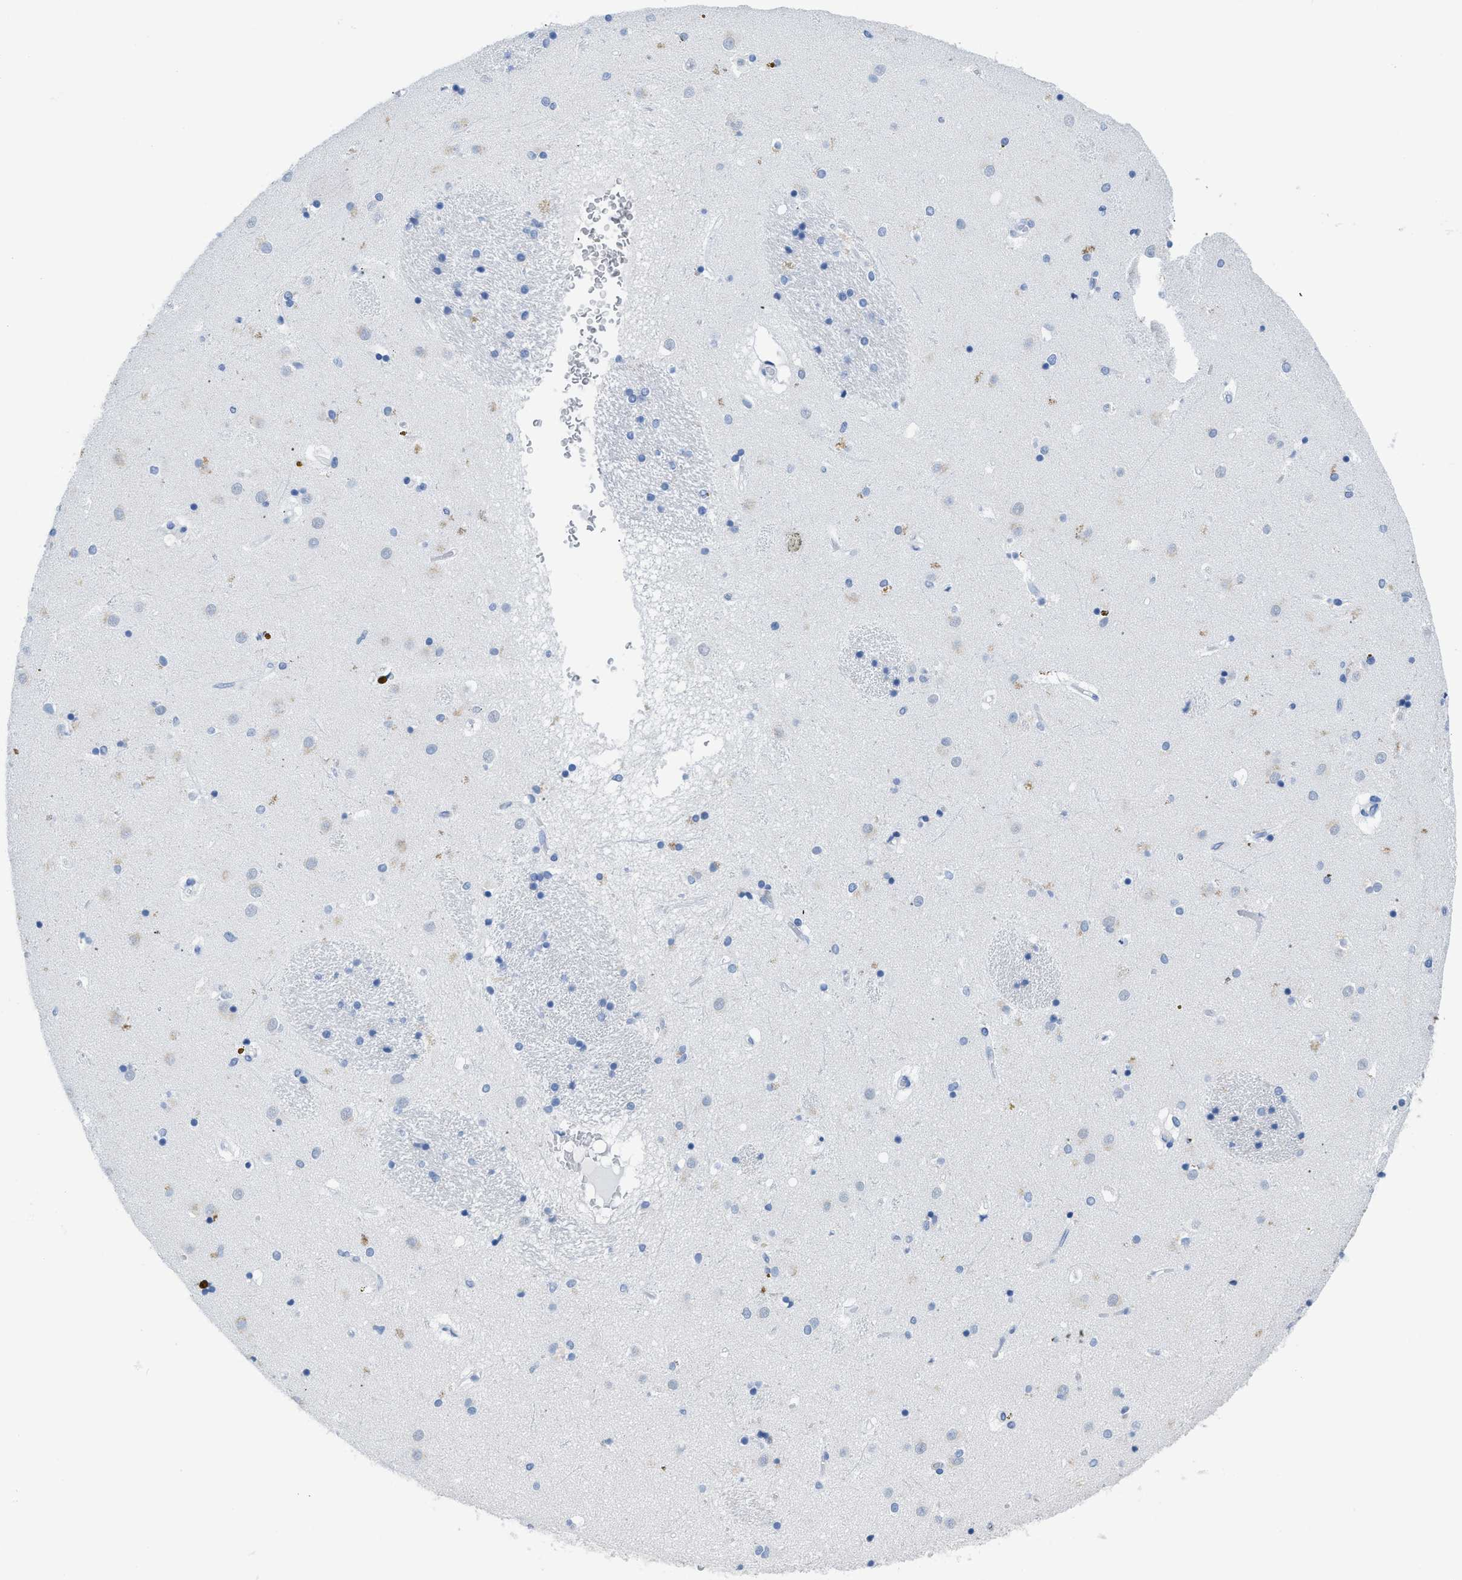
{"staining": {"intensity": "negative", "quantity": "none", "location": "none"}, "tissue": "caudate", "cell_type": "Glial cells", "image_type": "normal", "snomed": [{"axis": "morphology", "description": "Normal tissue, NOS"}, {"axis": "topography", "description": "Lateral ventricle wall"}], "caption": "IHC photomicrograph of unremarkable caudate: human caudate stained with DAB shows no significant protein staining in glial cells. The staining was performed using DAB (3,3'-diaminobenzidine) to visualize the protein expression in brown, while the nuclei were stained in blue with hematoxylin (Magnification: 20x).", "gene": "NFATC2", "patient": {"sex": "male", "age": 70}}